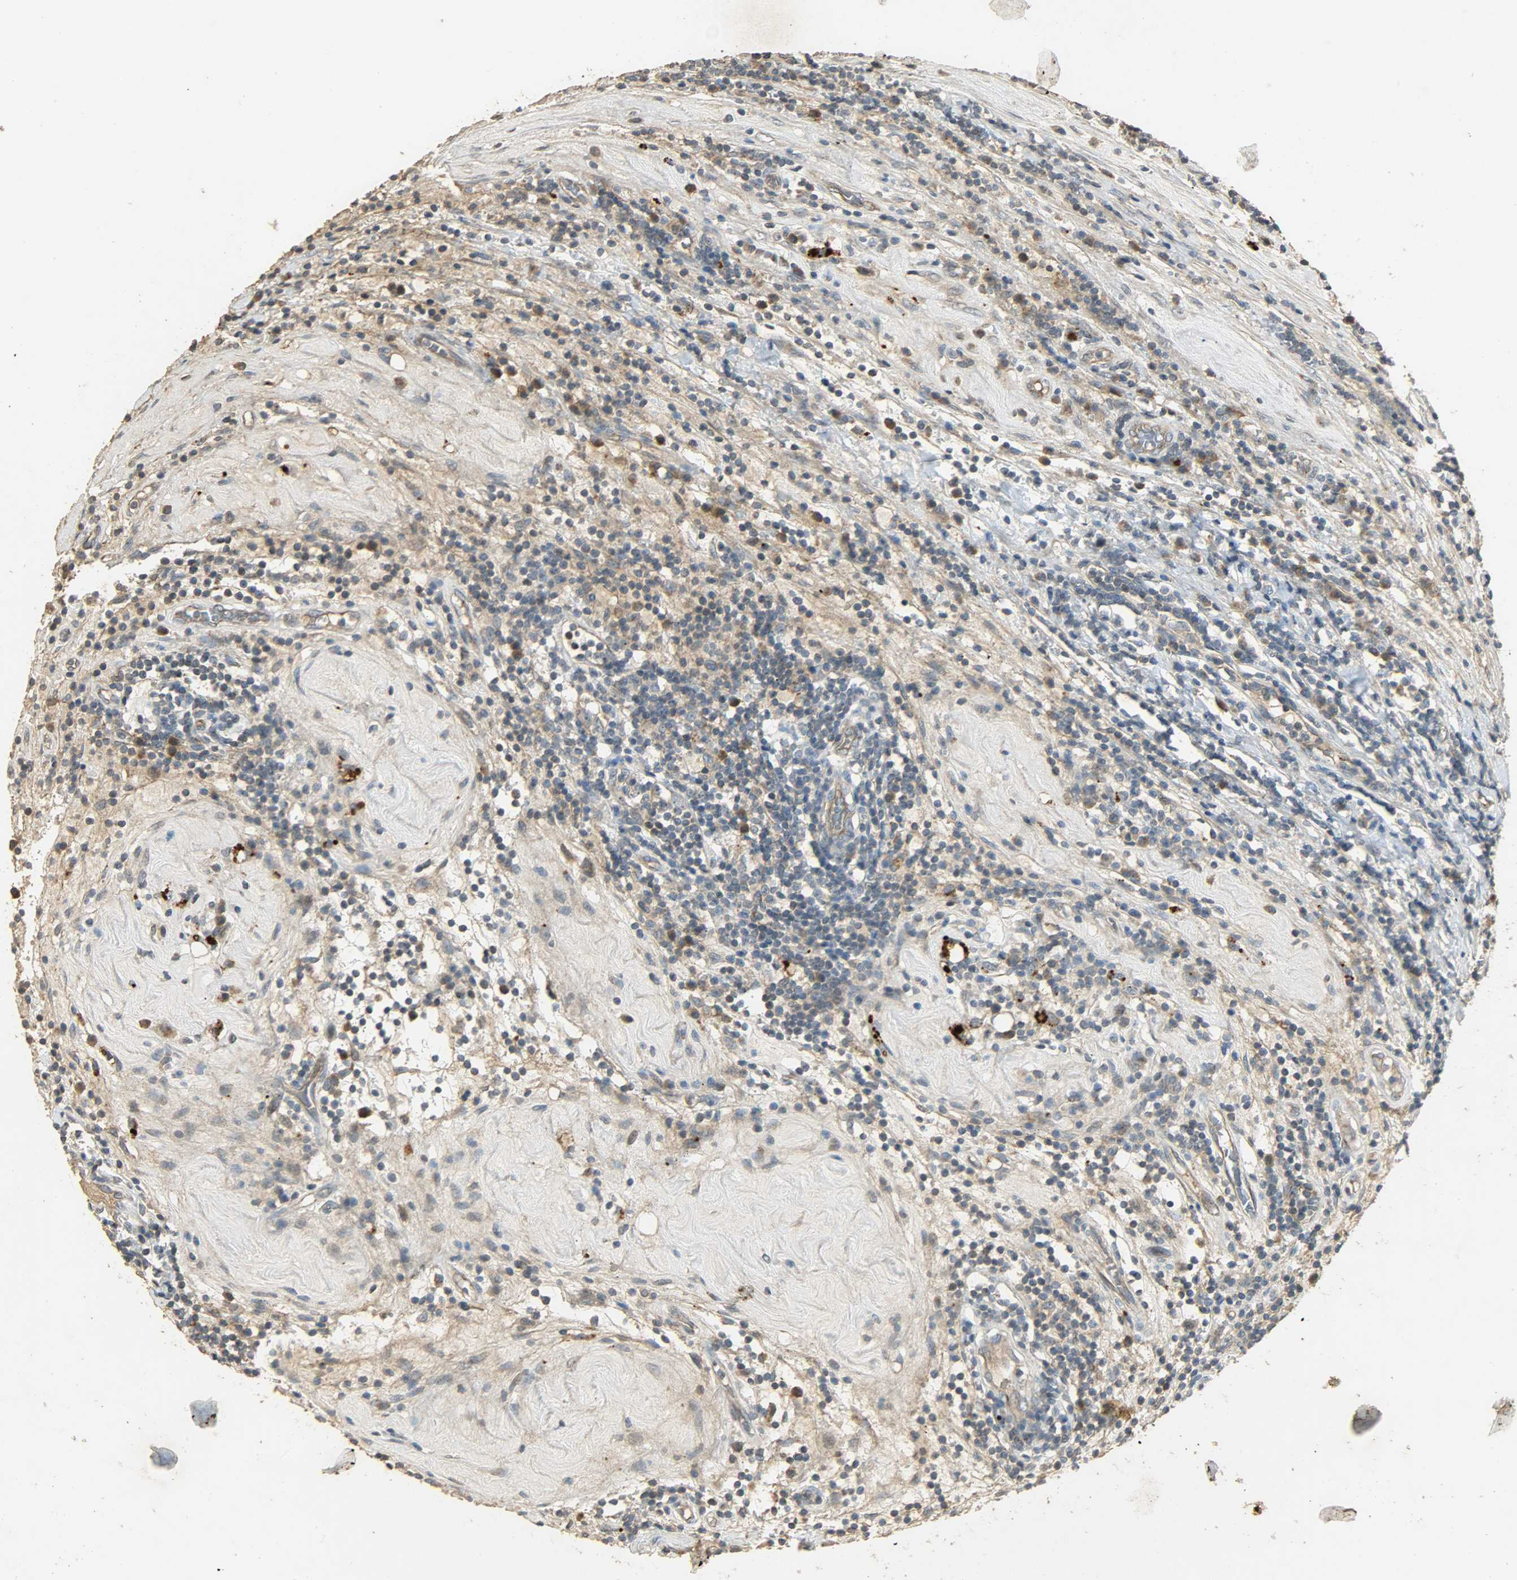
{"staining": {"intensity": "weak", "quantity": ">75%", "location": "cytoplasmic/membranous"}, "tissue": "testis cancer", "cell_type": "Tumor cells", "image_type": "cancer", "snomed": [{"axis": "morphology", "description": "Seminoma, NOS"}, {"axis": "topography", "description": "Testis"}], "caption": "Human testis cancer (seminoma) stained with a brown dye exhibits weak cytoplasmic/membranous positive expression in approximately >75% of tumor cells.", "gene": "ATP2B1", "patient": {"sex": "male", "age": 43}}